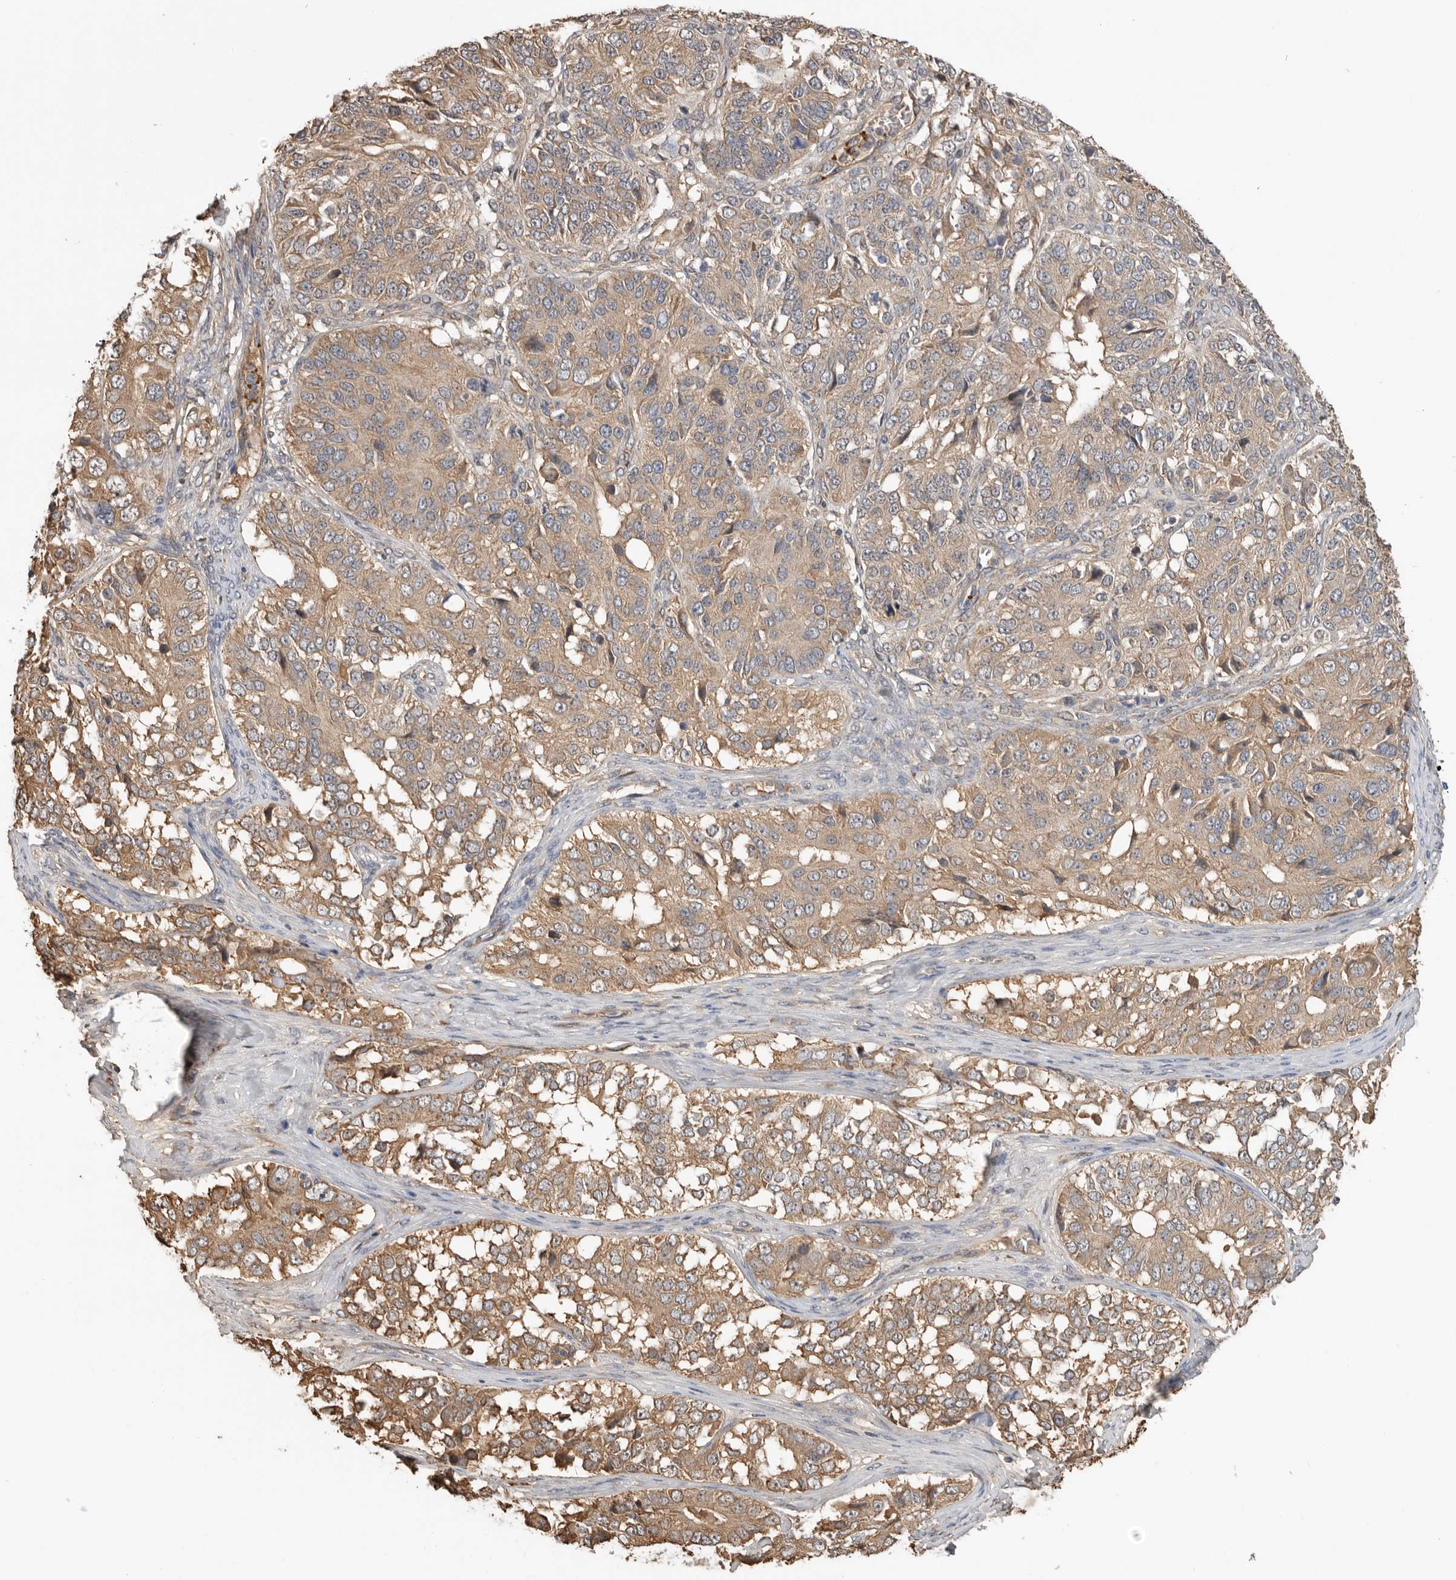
{"staining": {"intensity": "weak", "quantity": ">75%", "location": "cytoplasmic/membranous"}, "tissue": "ovarian cancer", "cell_type": "Tumor cells", "image_type": "cancer", "snomed": [{"axis": "morphology", "description": "Carcinoma, endometroid"}, {"axis": "topography", "description": "Ovary"}], "caption": "This image exhibits immunohistochemistry (IHC) staining of human ovarian cancer (endometroid carcinoma), with low weak cytoplasmic/membranous positivity in approximately >75% of tumor cells.", "gene": "CDC42BPB", "patient": {"sex": "female", "age": 51}}